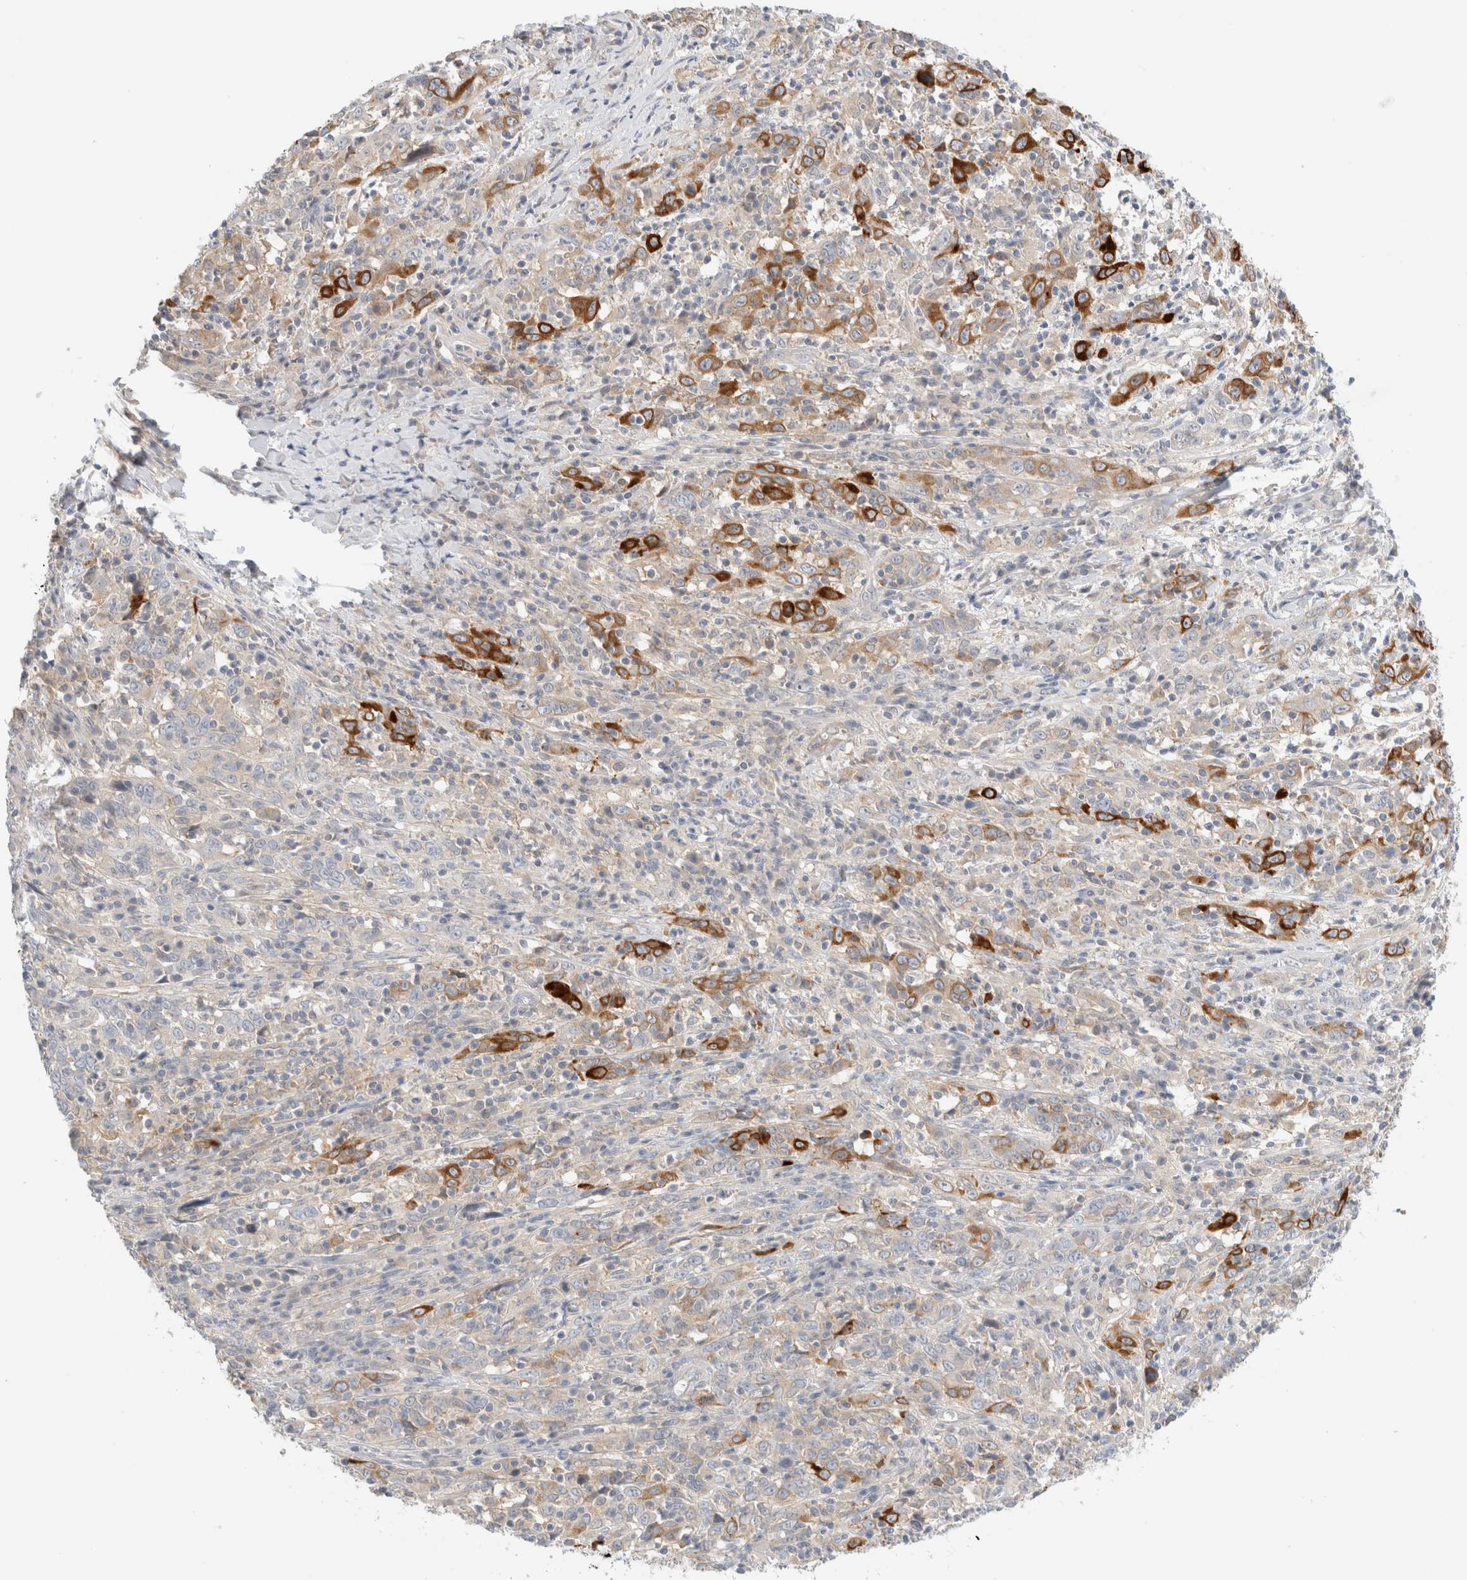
{"staining": {"intensity": "strong", "quantity": "<25%", "location": "cytoplasmic/membranous"}, "tissue": "cervical cancer", "cell_type": "Tumor cells", "image_type": "cancer", "snomed": [{"axis": "morphology", "description": "Squamous cell carcinoma, NOS"}, {"axis": "topography", "description": "Cervix"}], "caption": "Tumor cells exhibit medium levels of strong cytoplasmic/membranous expression in about <25% of cells in cervical cancer (squamous cell carcinoma).", "gene": "SDR16C5", "patient": {"sex": "female", "age": 46}}